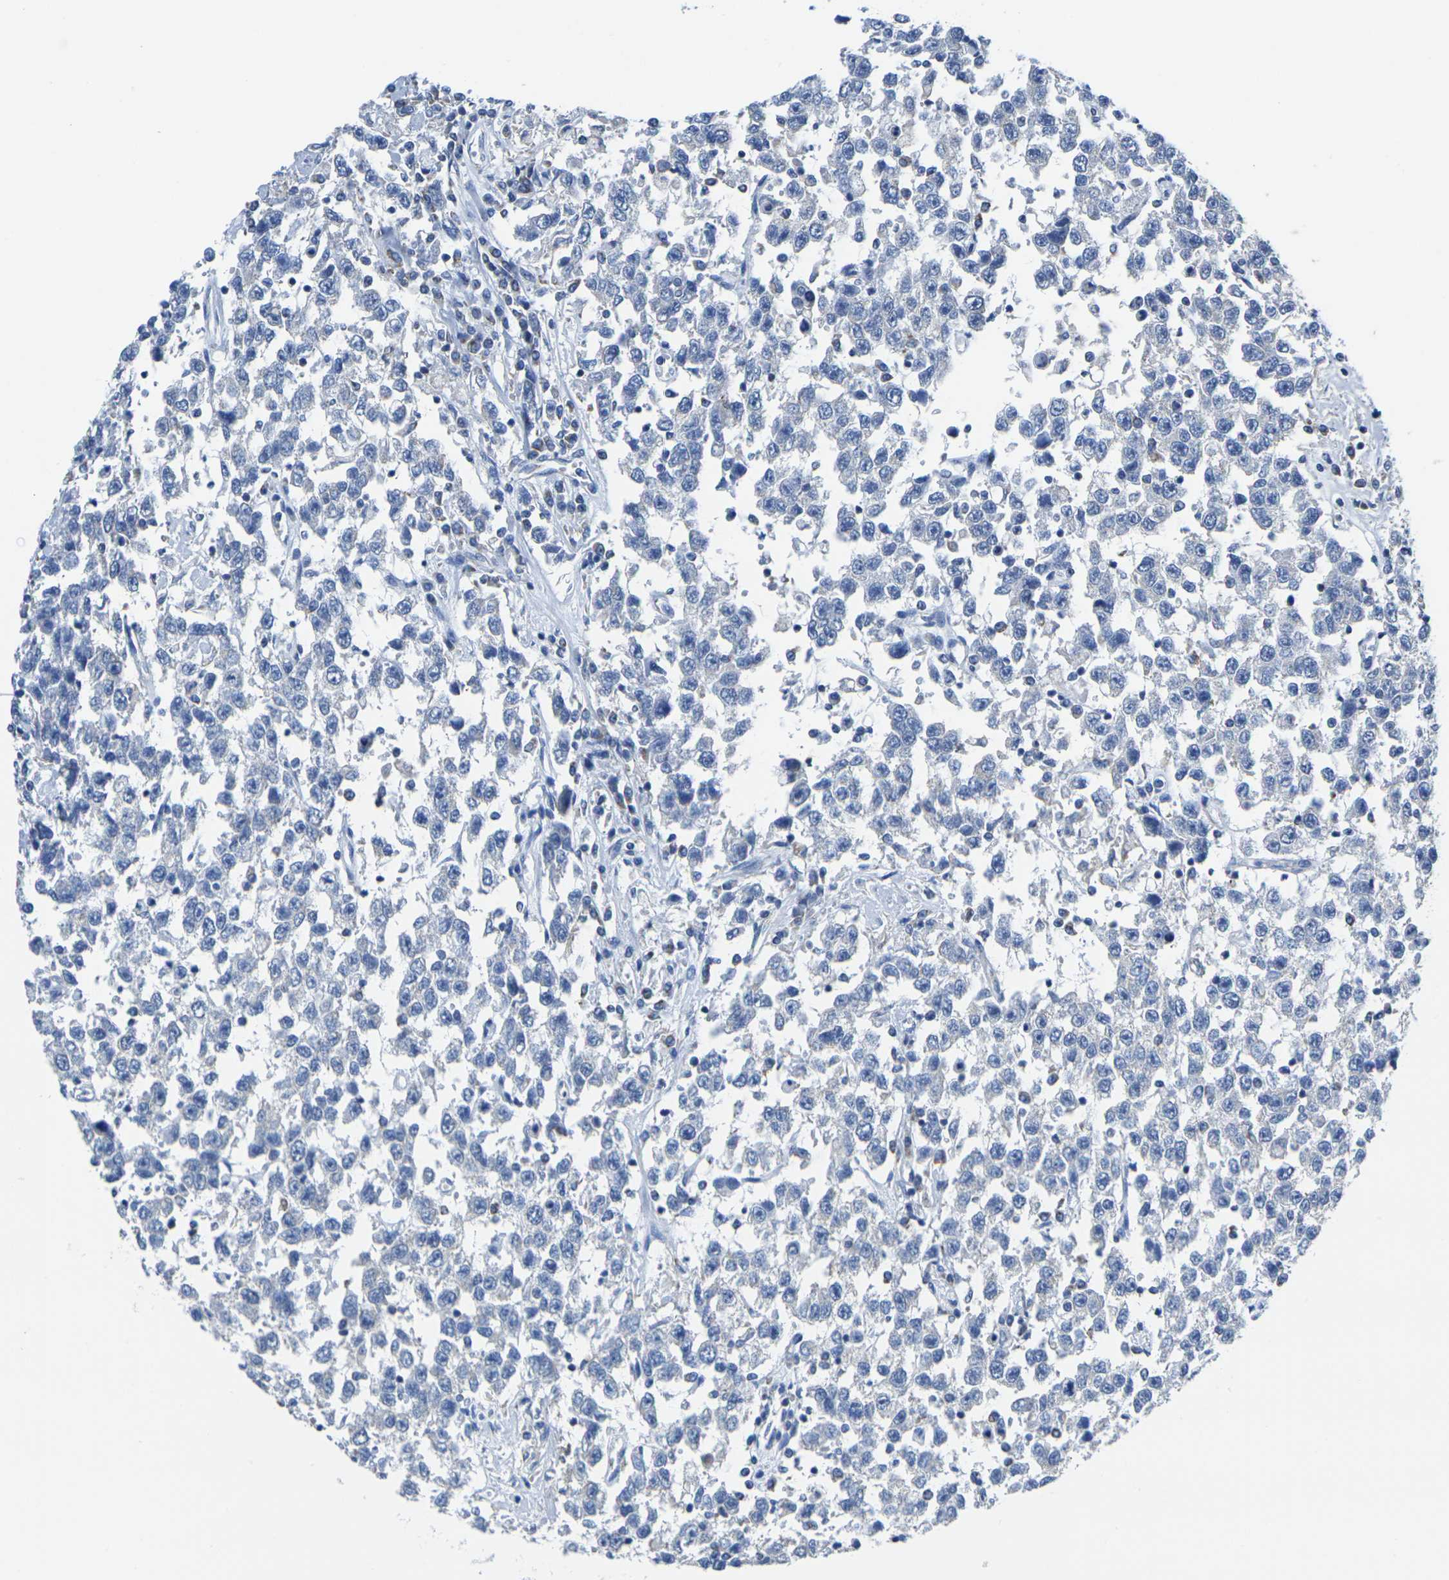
{"staining": {"intensity": "negative", "quantity": "none", "location": "none"}, "tissue": "testis cancer", "cell_type": "Tumor cells", "image_type": "cancer", "snomed": [{"axis": "morphology", "description": "Seminoma, NOS"}, {"axis": "topography", "description": "Testis"}], "caption": "Seminoma (testis) stained for a protein using IHC shows no staining tumor cells.", "gene": "TMEM204", "patient": {"sex": "male", "age": 41}}